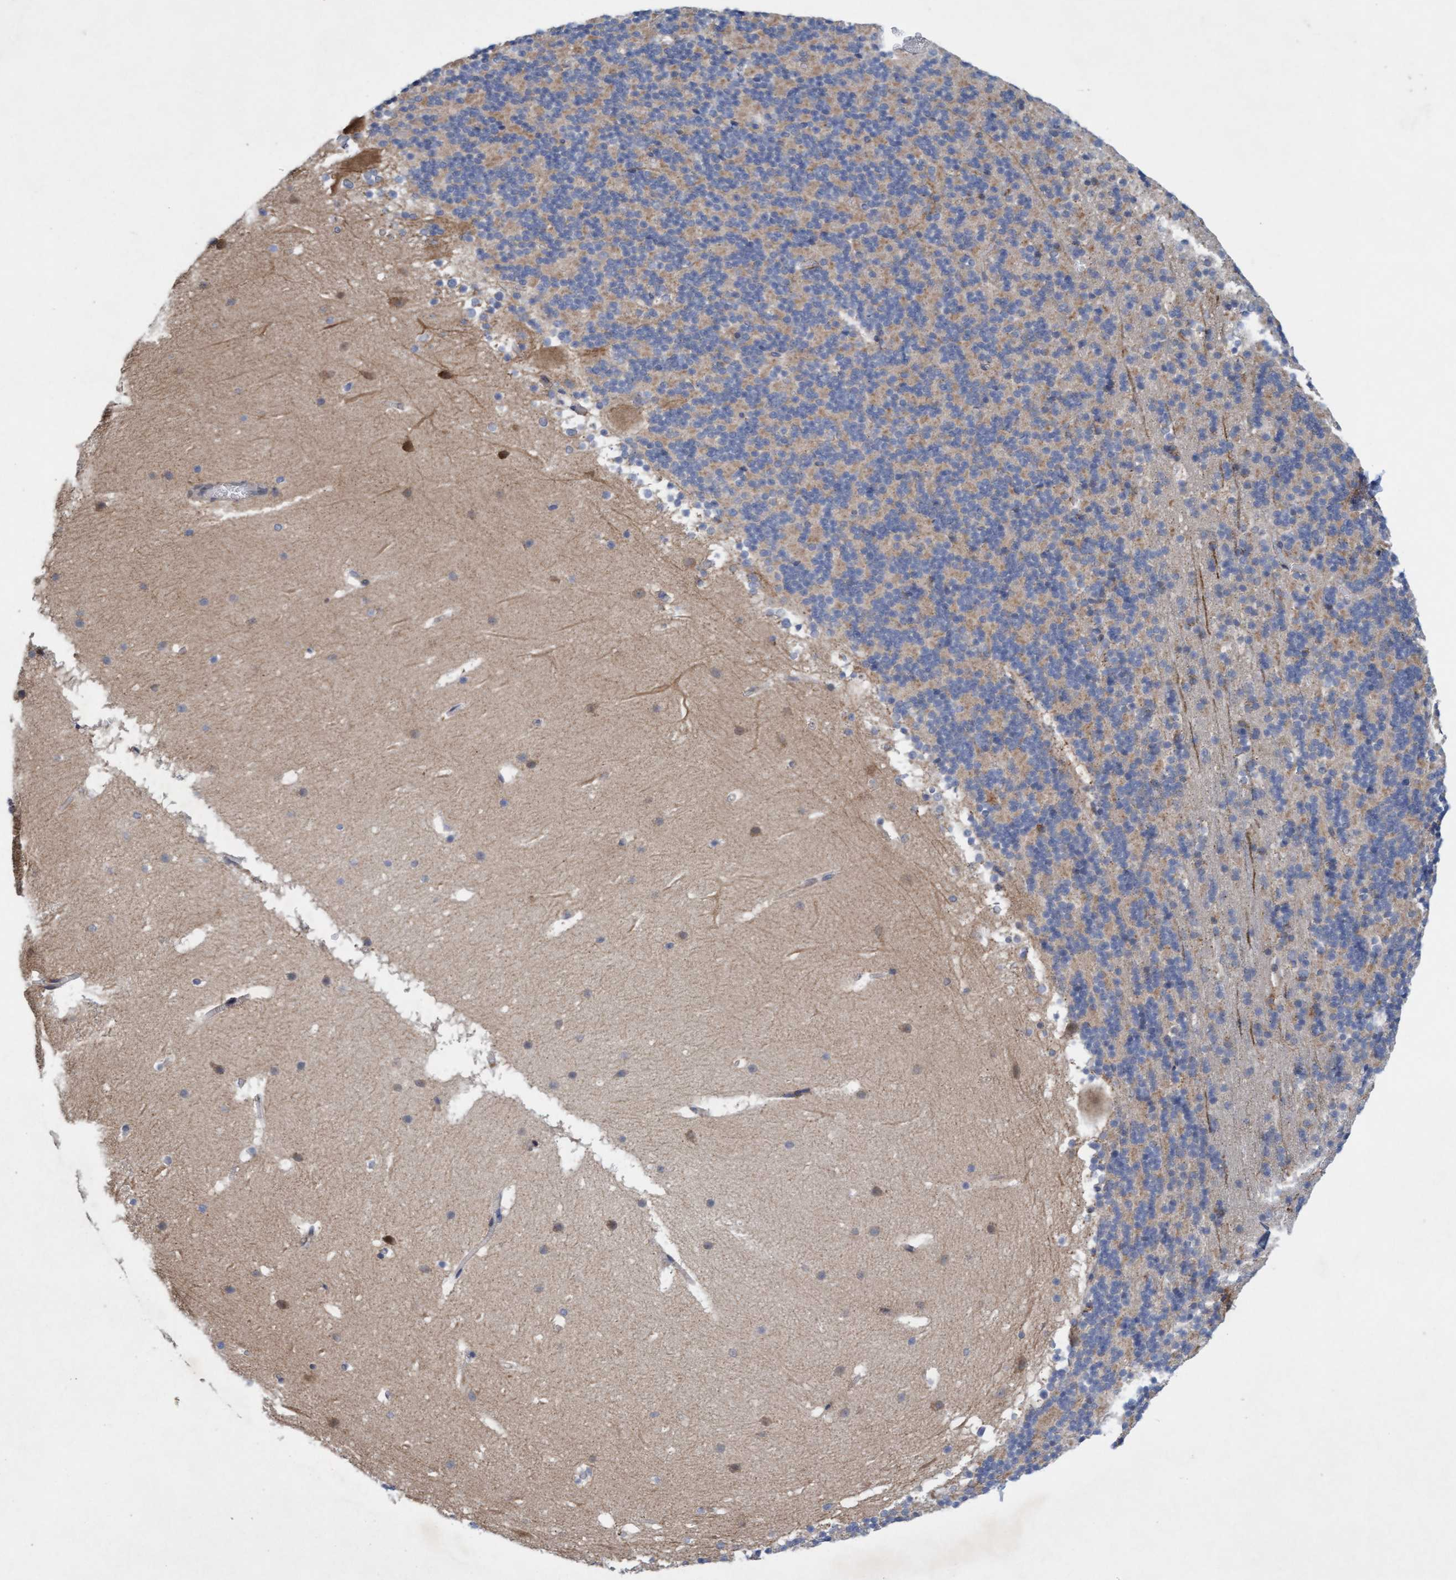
{"staining": {"intensity": "weak", "quantity": "25%-75%", "location": "cytoplasmic/membranous"}, "tissue": "cerebellum", "cell_type": "Cells in granular layer", "image_type": "normal", "snomed": [{"axis": "morphology", "description": "Normal tissue, NOS"}, {"axis": "topography", "description": "Cerebellum"}], "caption": "A brown stain shows weak cytoplasmic/membranous staining of a protein in cells in granular layer of normal cerebellum.", "gene": "DDHD2", "patient": {"sex": "male", "age": 45}}